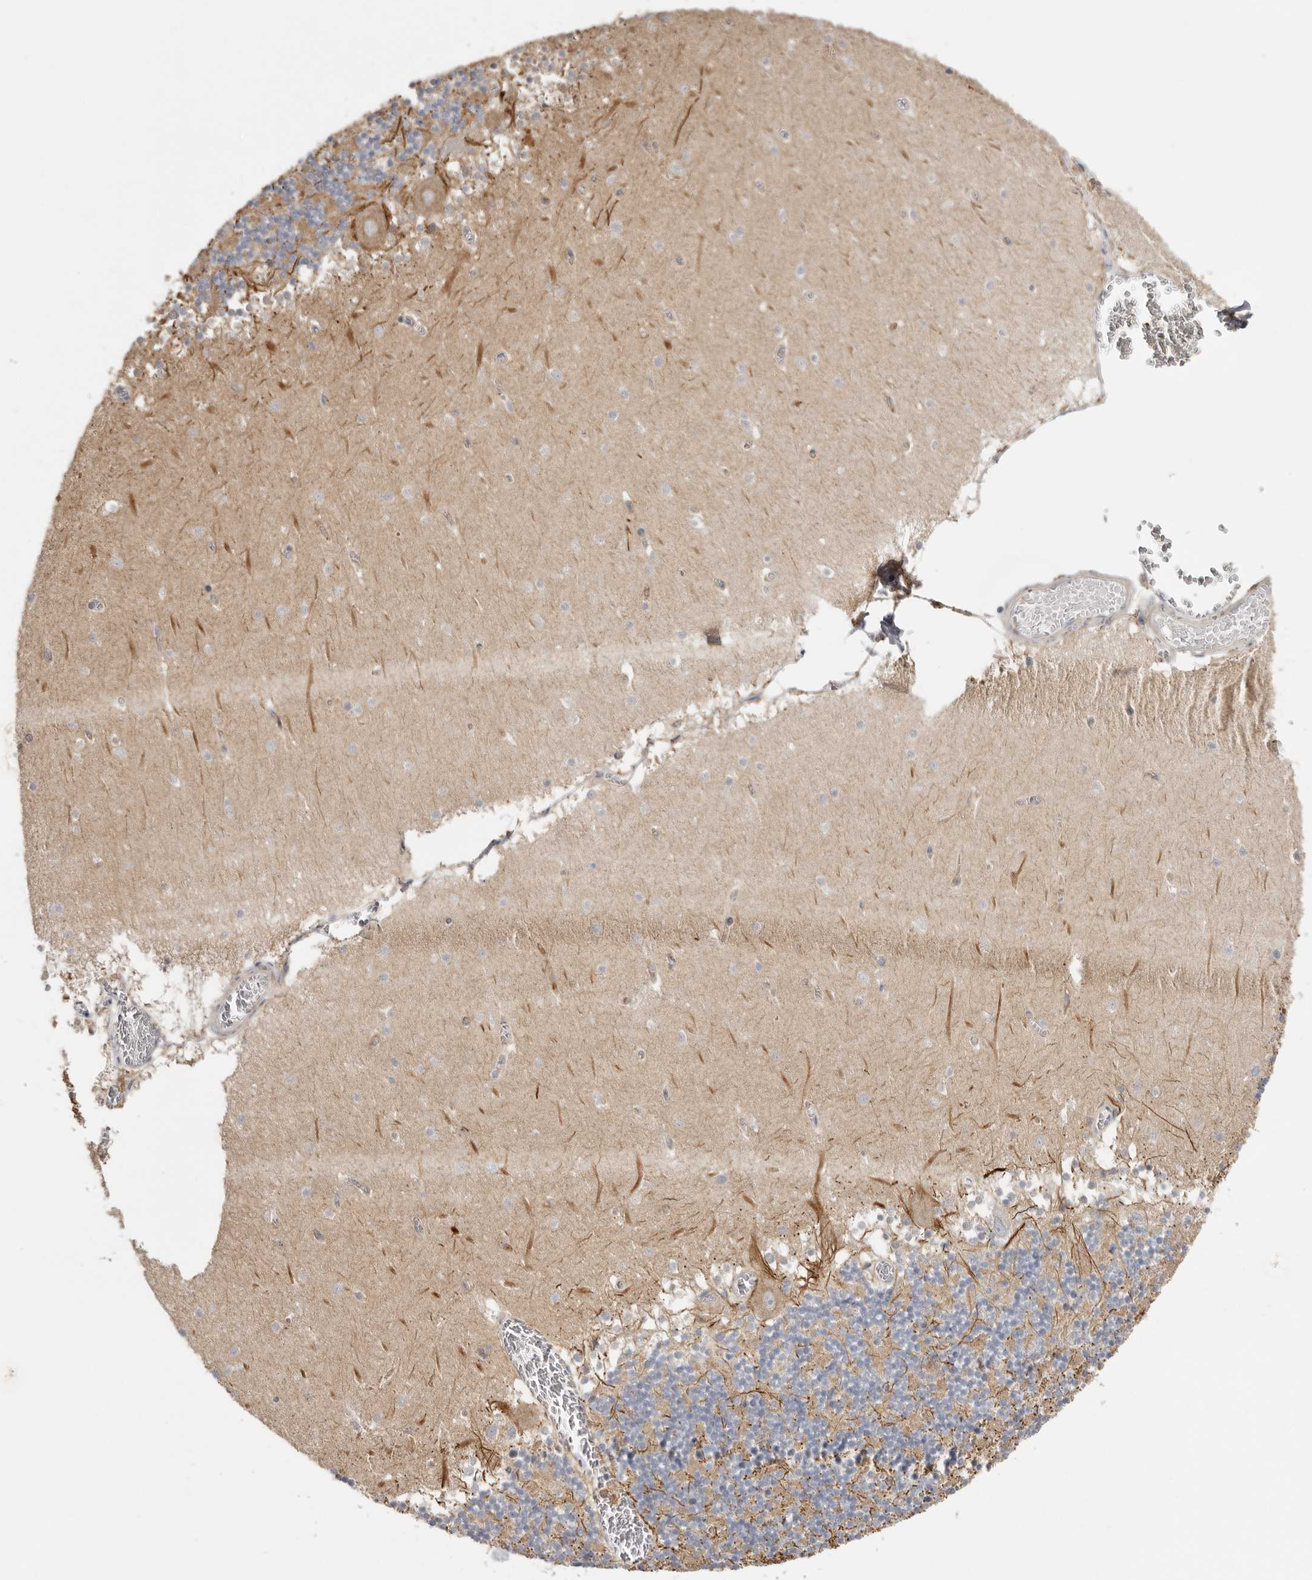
{"staining": {"intensity": "negative", "quantity": "none", "location": "none"}, "tissue": "cerebellum", "cell_type": "Cells in granular layer", "image_type": "normal", "snomed": [{"axis": "morphology", "description": "Normal tissue, NOS"}, {"axis": "topography", "description": "Cerebellum"}], "caption": "A high-resolution photomicrograph shows immunohistochemistry staining of normal cerebellum, which shows no significant expression in cells in granular layer.", "gene": "MSRB2", "patient": {"sex": "female", "age": 28}}